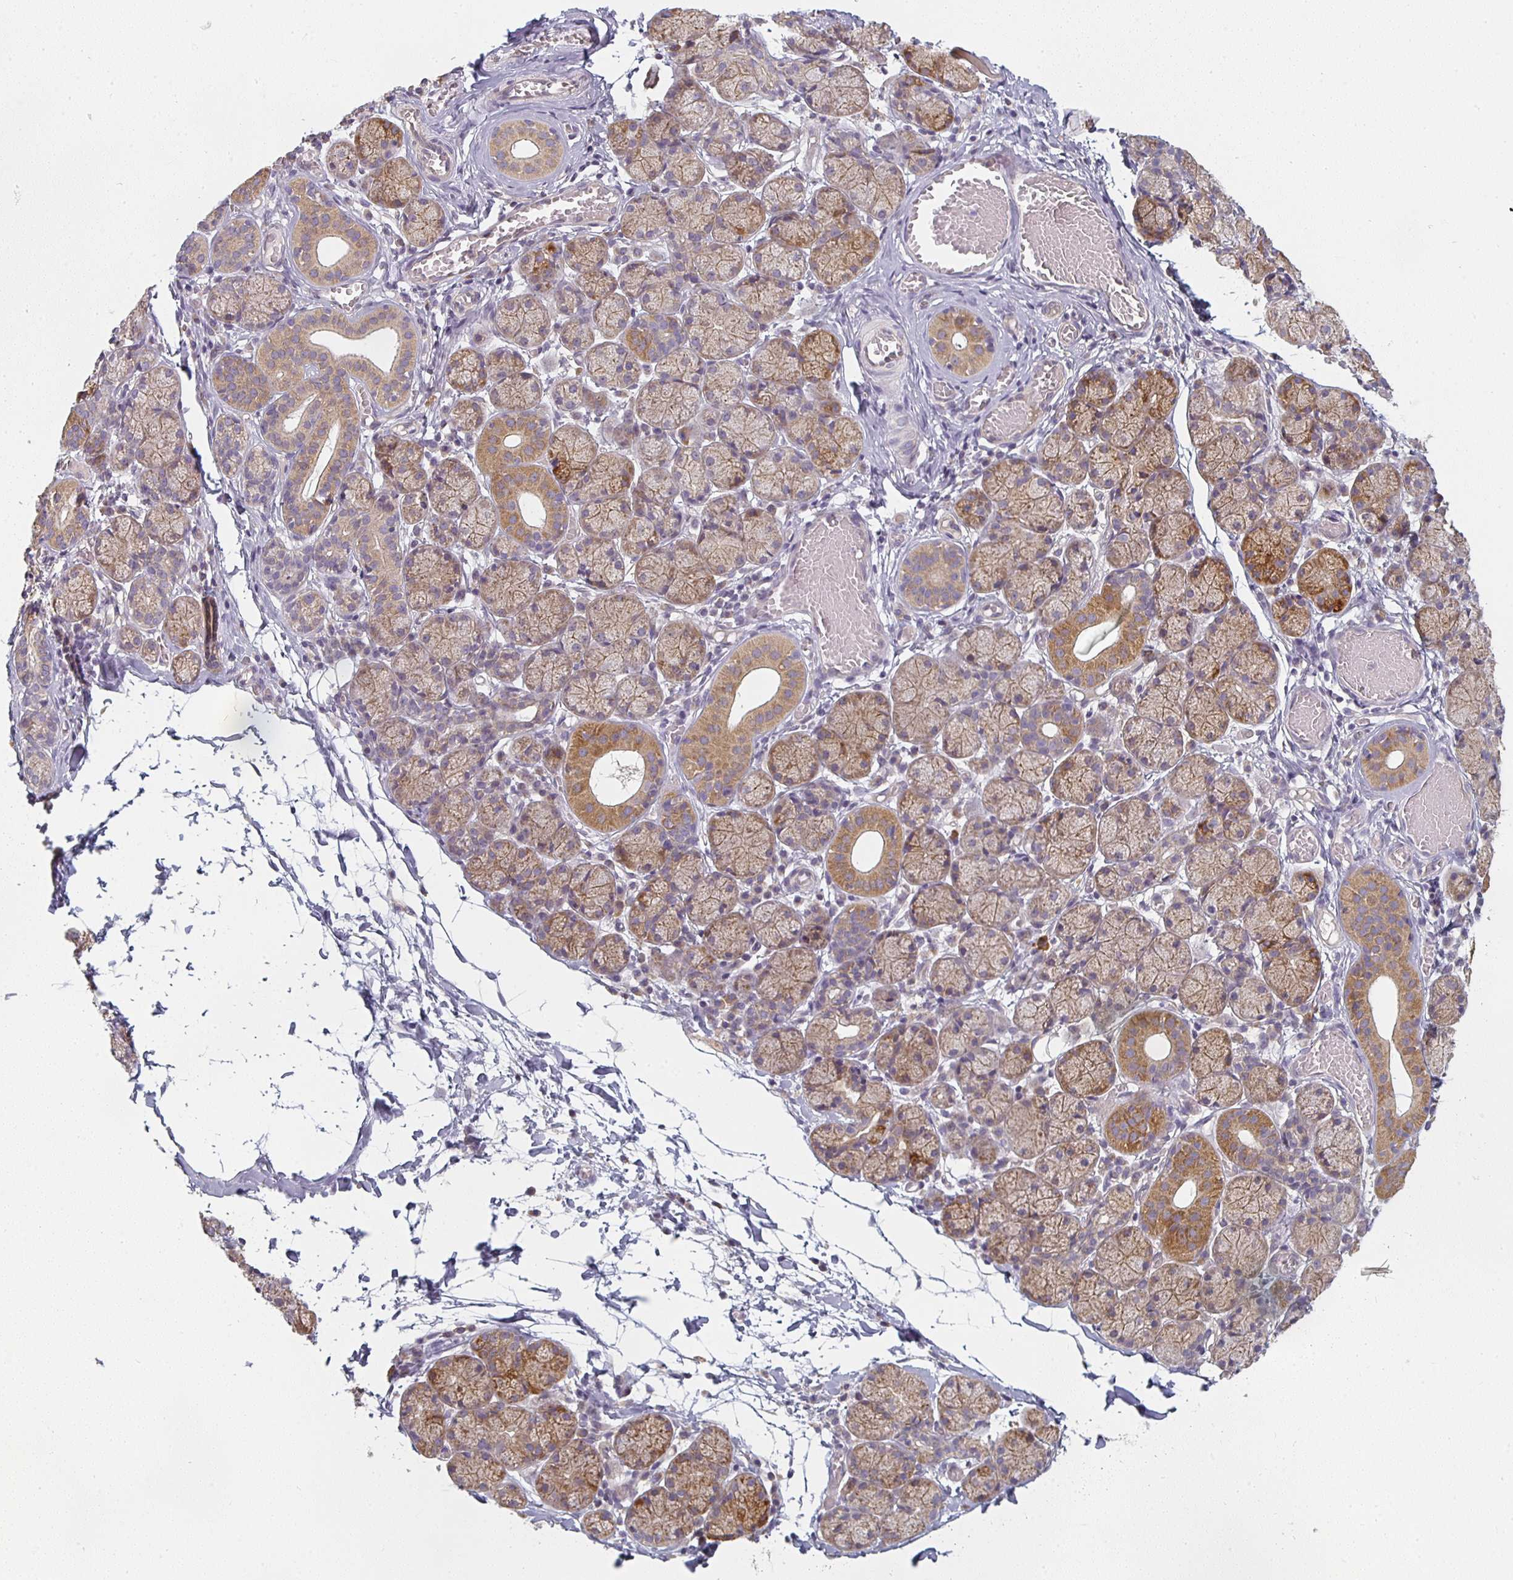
{"staining": {"intensity": "moderate", "quantity": "25%-75%", "location": "cytoplasmic/membranous"}, "tissue": "salivary gland", "cell_type": "Glandular cells", "image_type": "normal", "snomed": [{"axis": "morphology", "description": "Normal tissue, NOS"}, {"axis": "topography", "description": "Salivary gland"}], "caption": "Unremarkable salivary gland demonstrates moderate cytoplasmic/membranous positivity in about 25%-75% of glandular cells, visualized by immunohistochemistry.", "gene": "CTHRC1", "patient": {"sex": "female", "age": 24}}